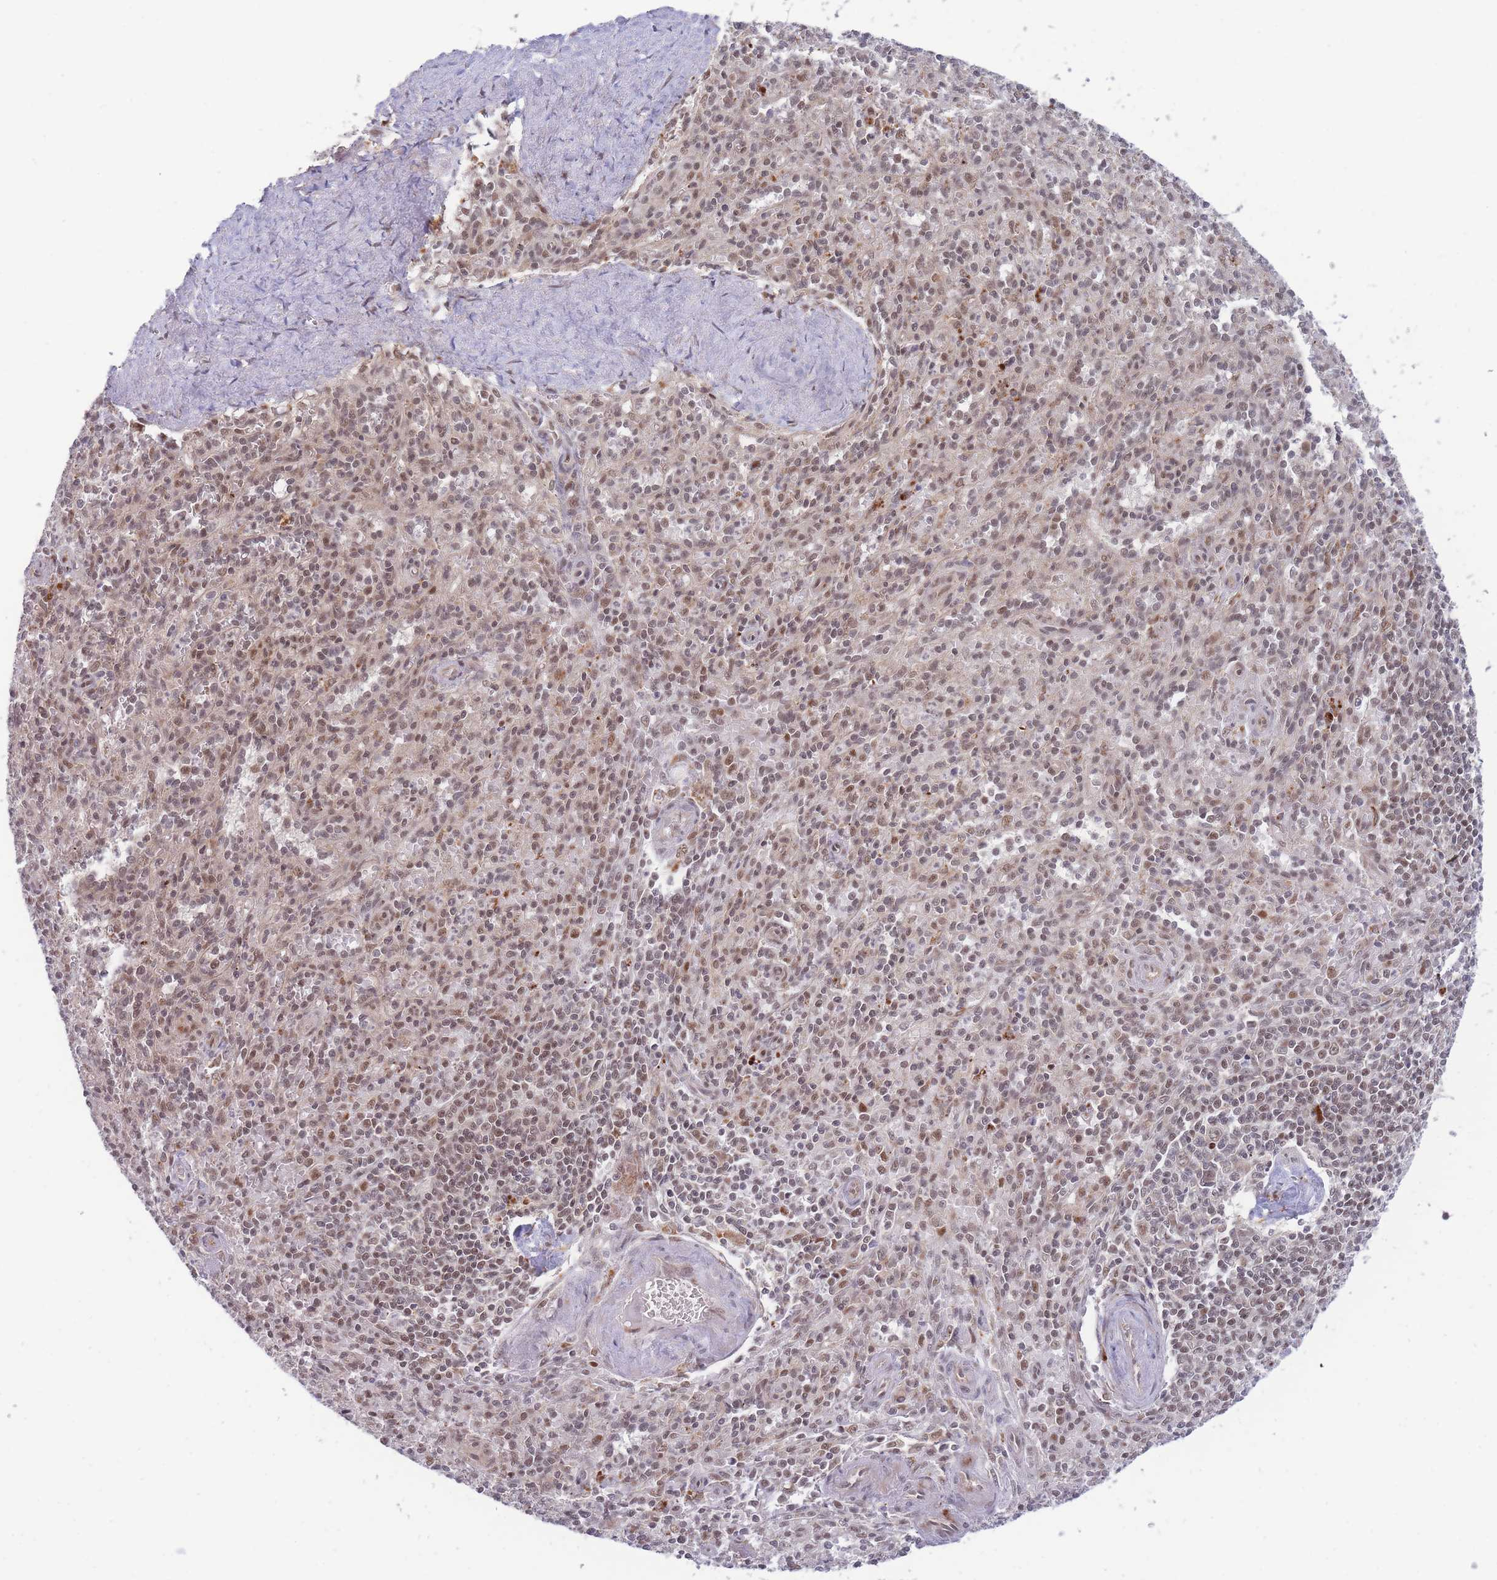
{"staining": {"intensity": "moderate", "quantity": ">75%", "location": "nuclear"}, "tissue": "spleen", "cell_type": "Cells in red pulp", "image_type": "normal", "snomed": [{"axis": "morphology", "description": "Normal tissue, NOS"}, {"axis": "topography", "description": "Spleen"}], "caption": "Immunohistochemical staining of normal human spleen shows medium levels of moderate nuclear positivity in about >75% of cells in red pulp.", "gene": "BOD1L1", "patient": {"sex": "female", "age": 70}}